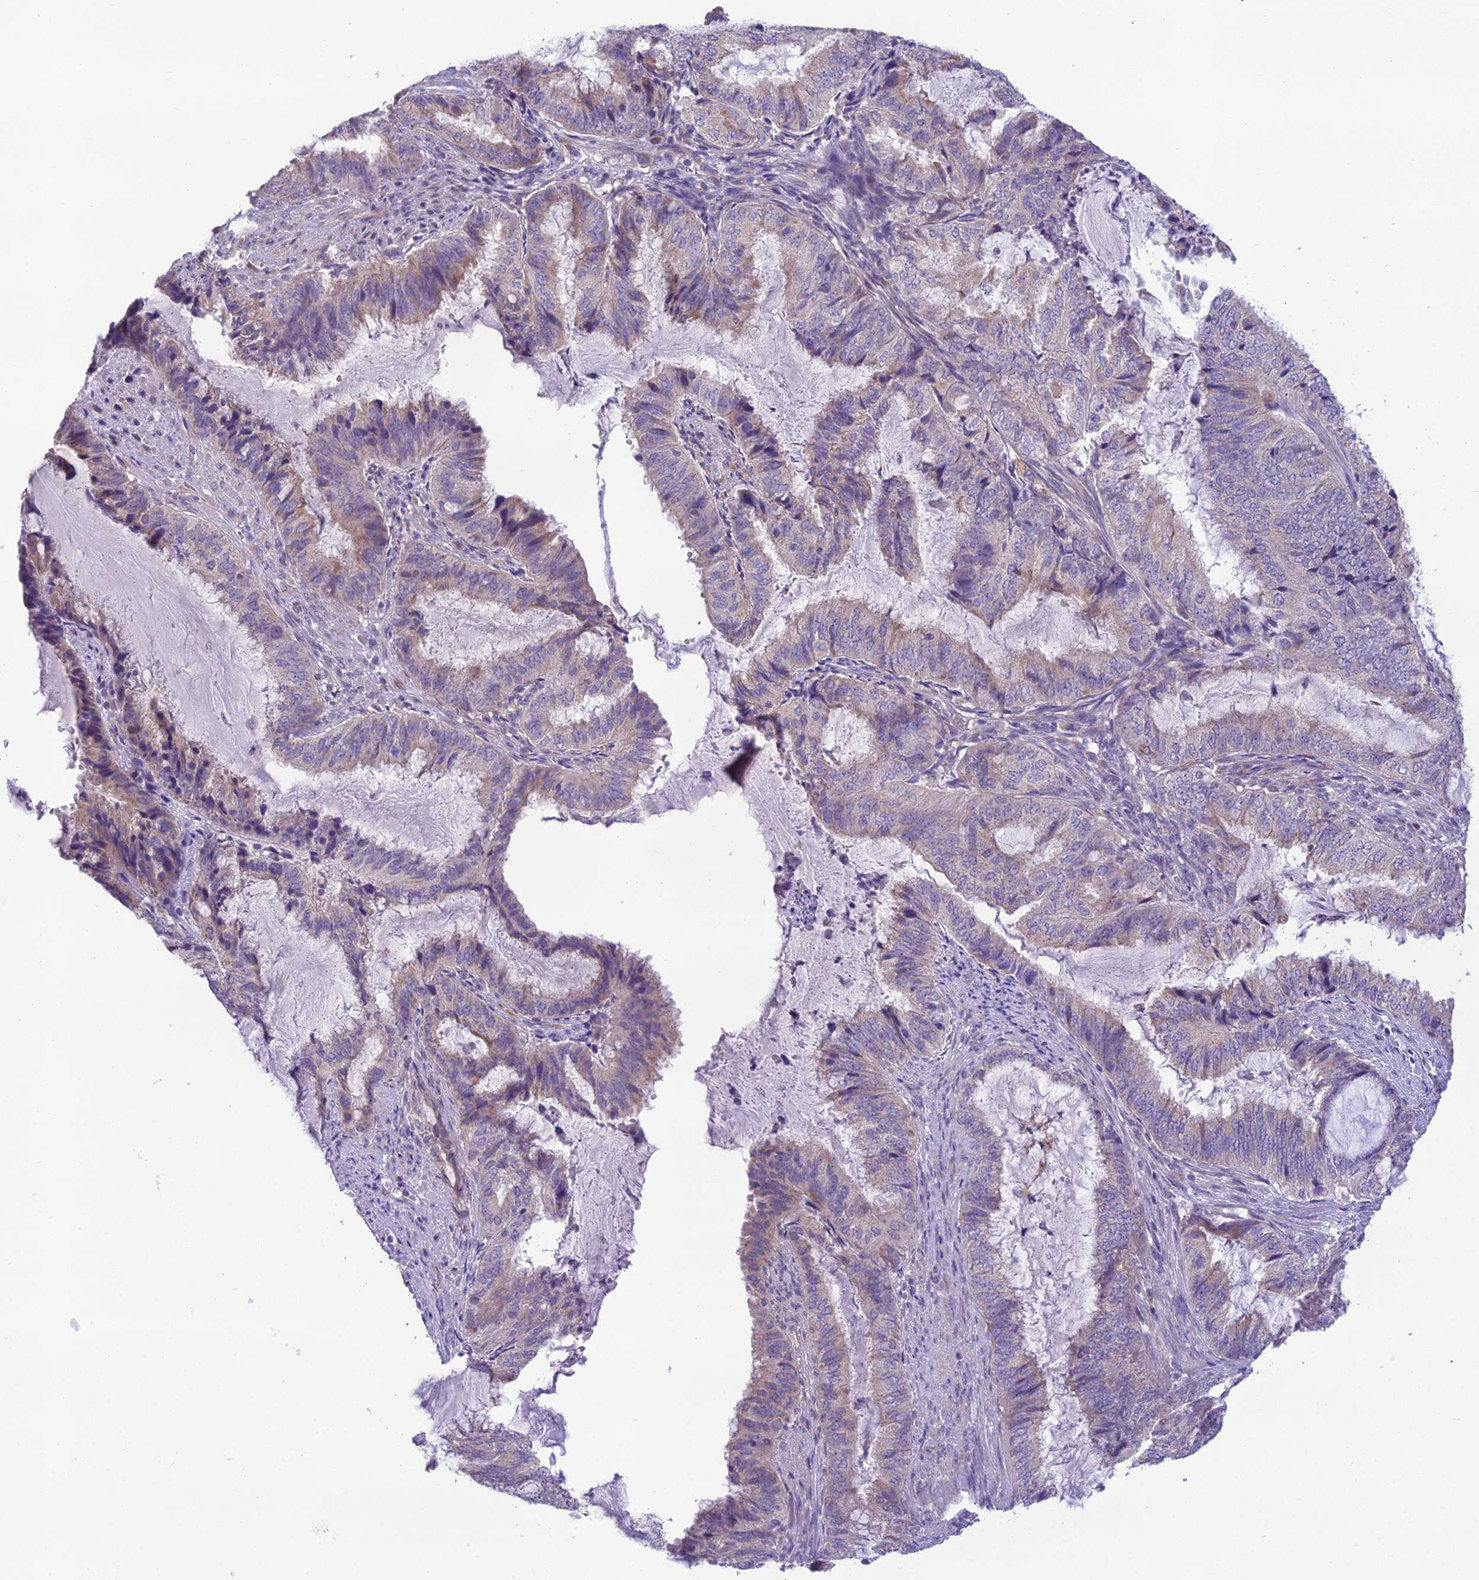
{"staining": {"intensity": "weak", "quantity": "<25%", "location": "cytoplasmic/membranous"}, "tissue": "endometrial cancer", "cell_type": "Tumor cells", "image_type": "cancer", "snomed": [{"axis": "morphology", "description": "Adenocarcinoma, NOS"}, {"axis": "topography", "description": "Endometrium"}], "caption": "Immunohistochemistry photomicrograph of neoplastic tissue: endometrial cancer stained with DAB demonstrates no significant protein positivity in tumor cells.", "gene": "MIIP", "patient": {"sex": "female", "age": 51}}